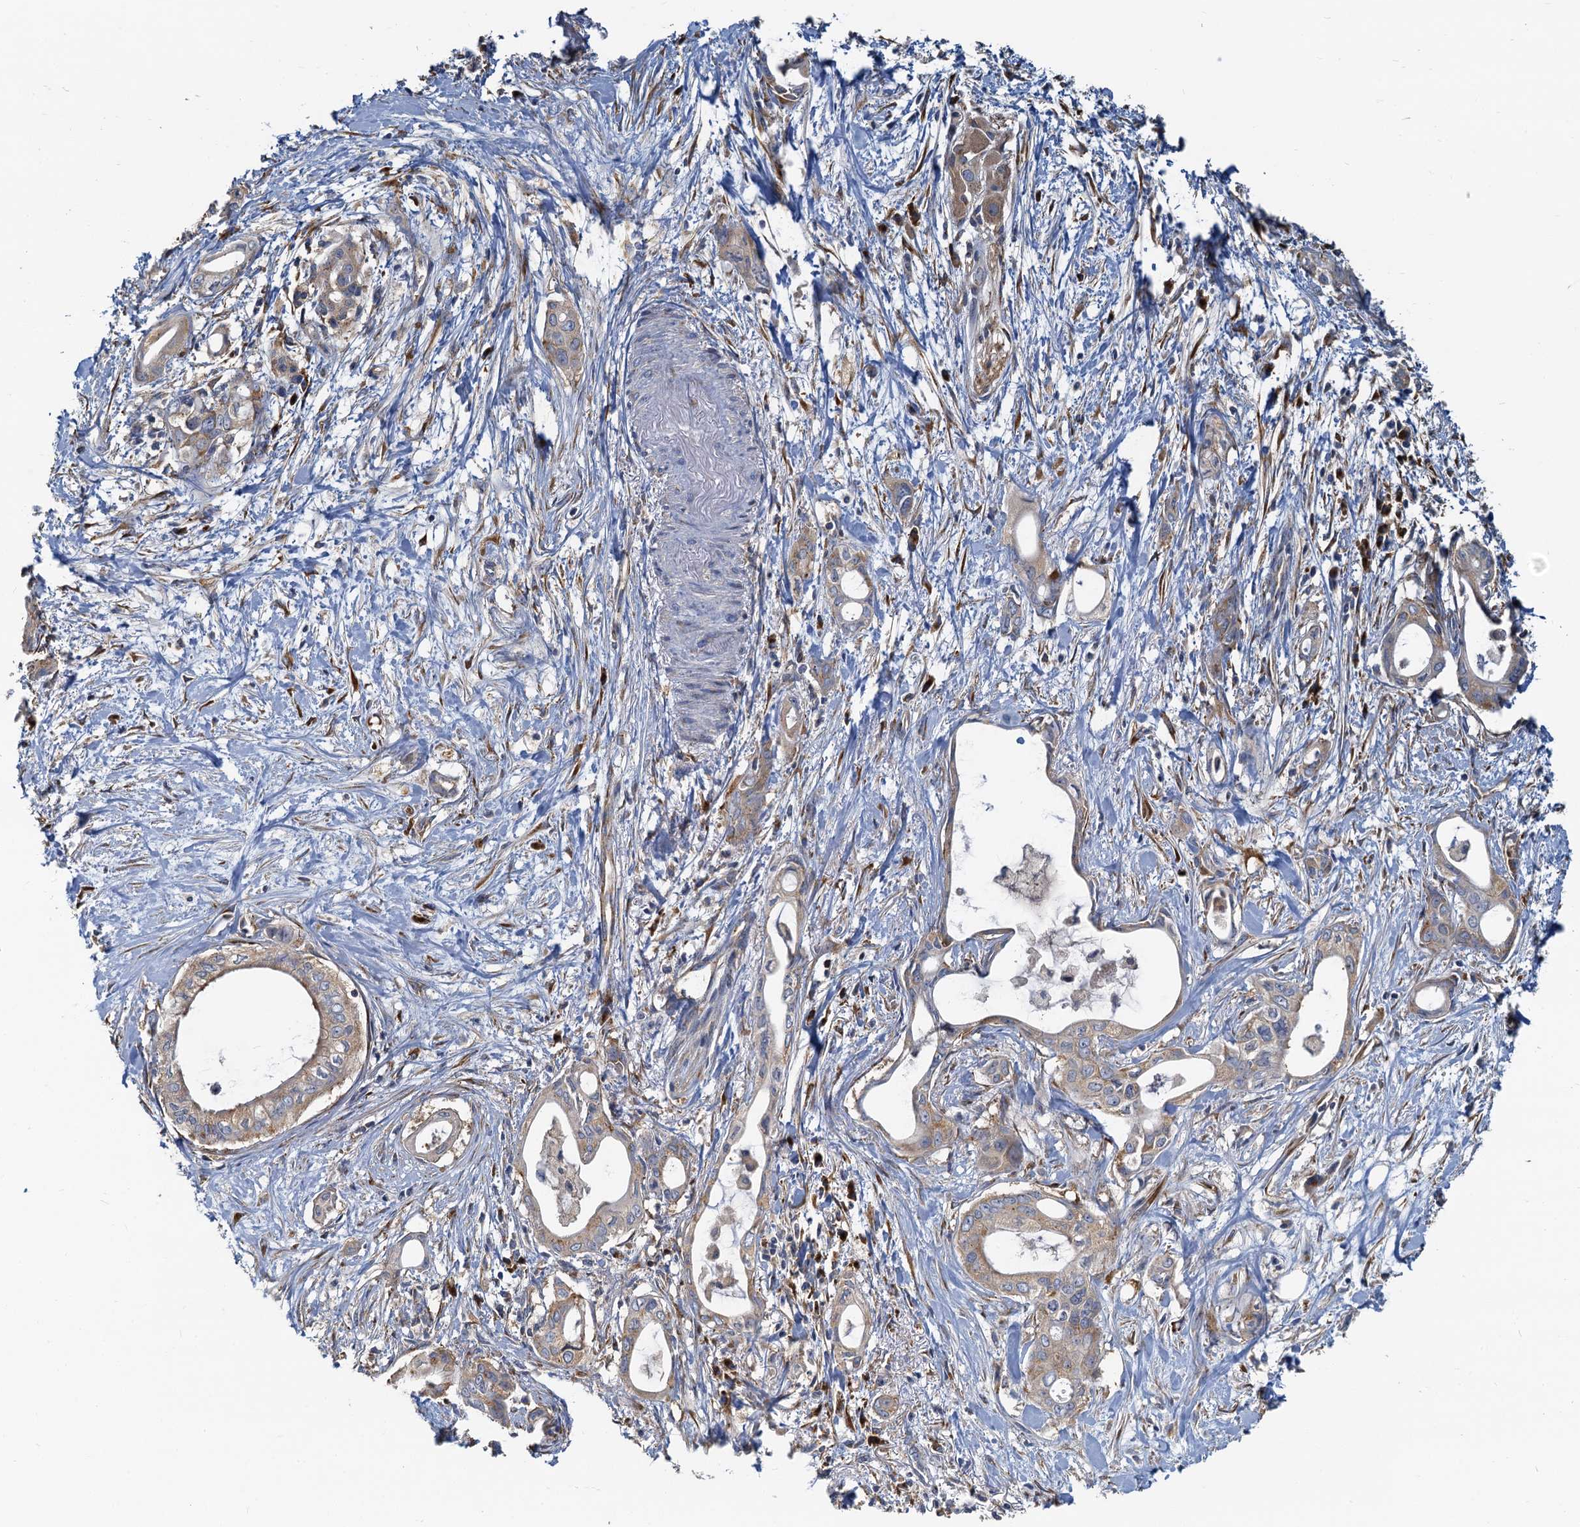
{"staining": {"intensity": "weak", "quantity": ">75%", "location": "cytoplasmic/membranous"}, "tissue": "pancreatic cancer", "cell_type": "Tumor cells", "image_type": "cancer", "snomed": [{"axis": "morphology", "description": "Adenocarcinoma, NOS"}, {"axis": "topography", "description": "Pancreas"}], "caption": "Brown immunohistochemical staining in human pancreatic cancer (adenocarcinoma) displays weak cytoplasmic/membranous expression in about >75% of tumor cells.", "gene": "NKAPD1", "patient": {"sex": "male", "age": 72}}